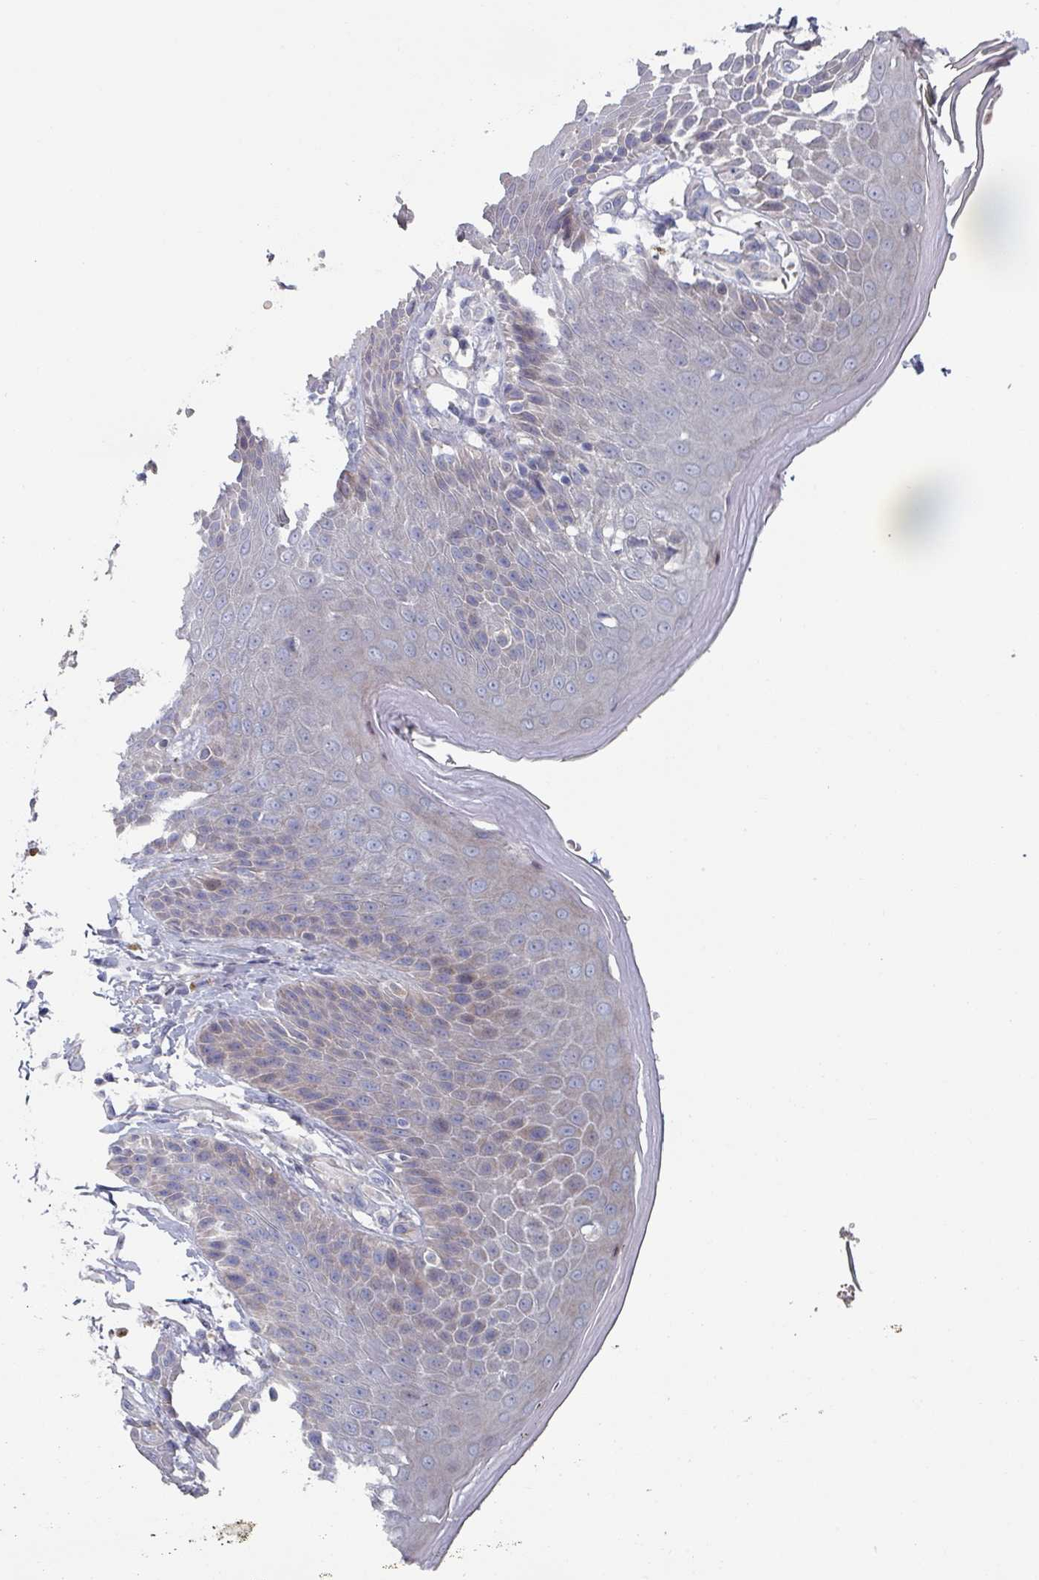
{"staining": {"intensity": "negative", "quantity": "none", "location": "none"}, "tissue": "skin", "cell_type": "Epidermal cells", "image_type": "normal", "snomed": [{"axis": "morphology", "description": "Normal tissue, NOS"}, {"axis": "topography", "description": "Peripheral nerve tissue"}], "caption": "A photomicrograph of skin stained for a protein displays no brown staining in epidermal cells. Brightfield microscopy of immunohistochemistry stained with DAB (brown) and hematoxylin (blue), captured at high magnification.", "gene": "EFL1", "patient": {"sex": "male", "age": 51}}